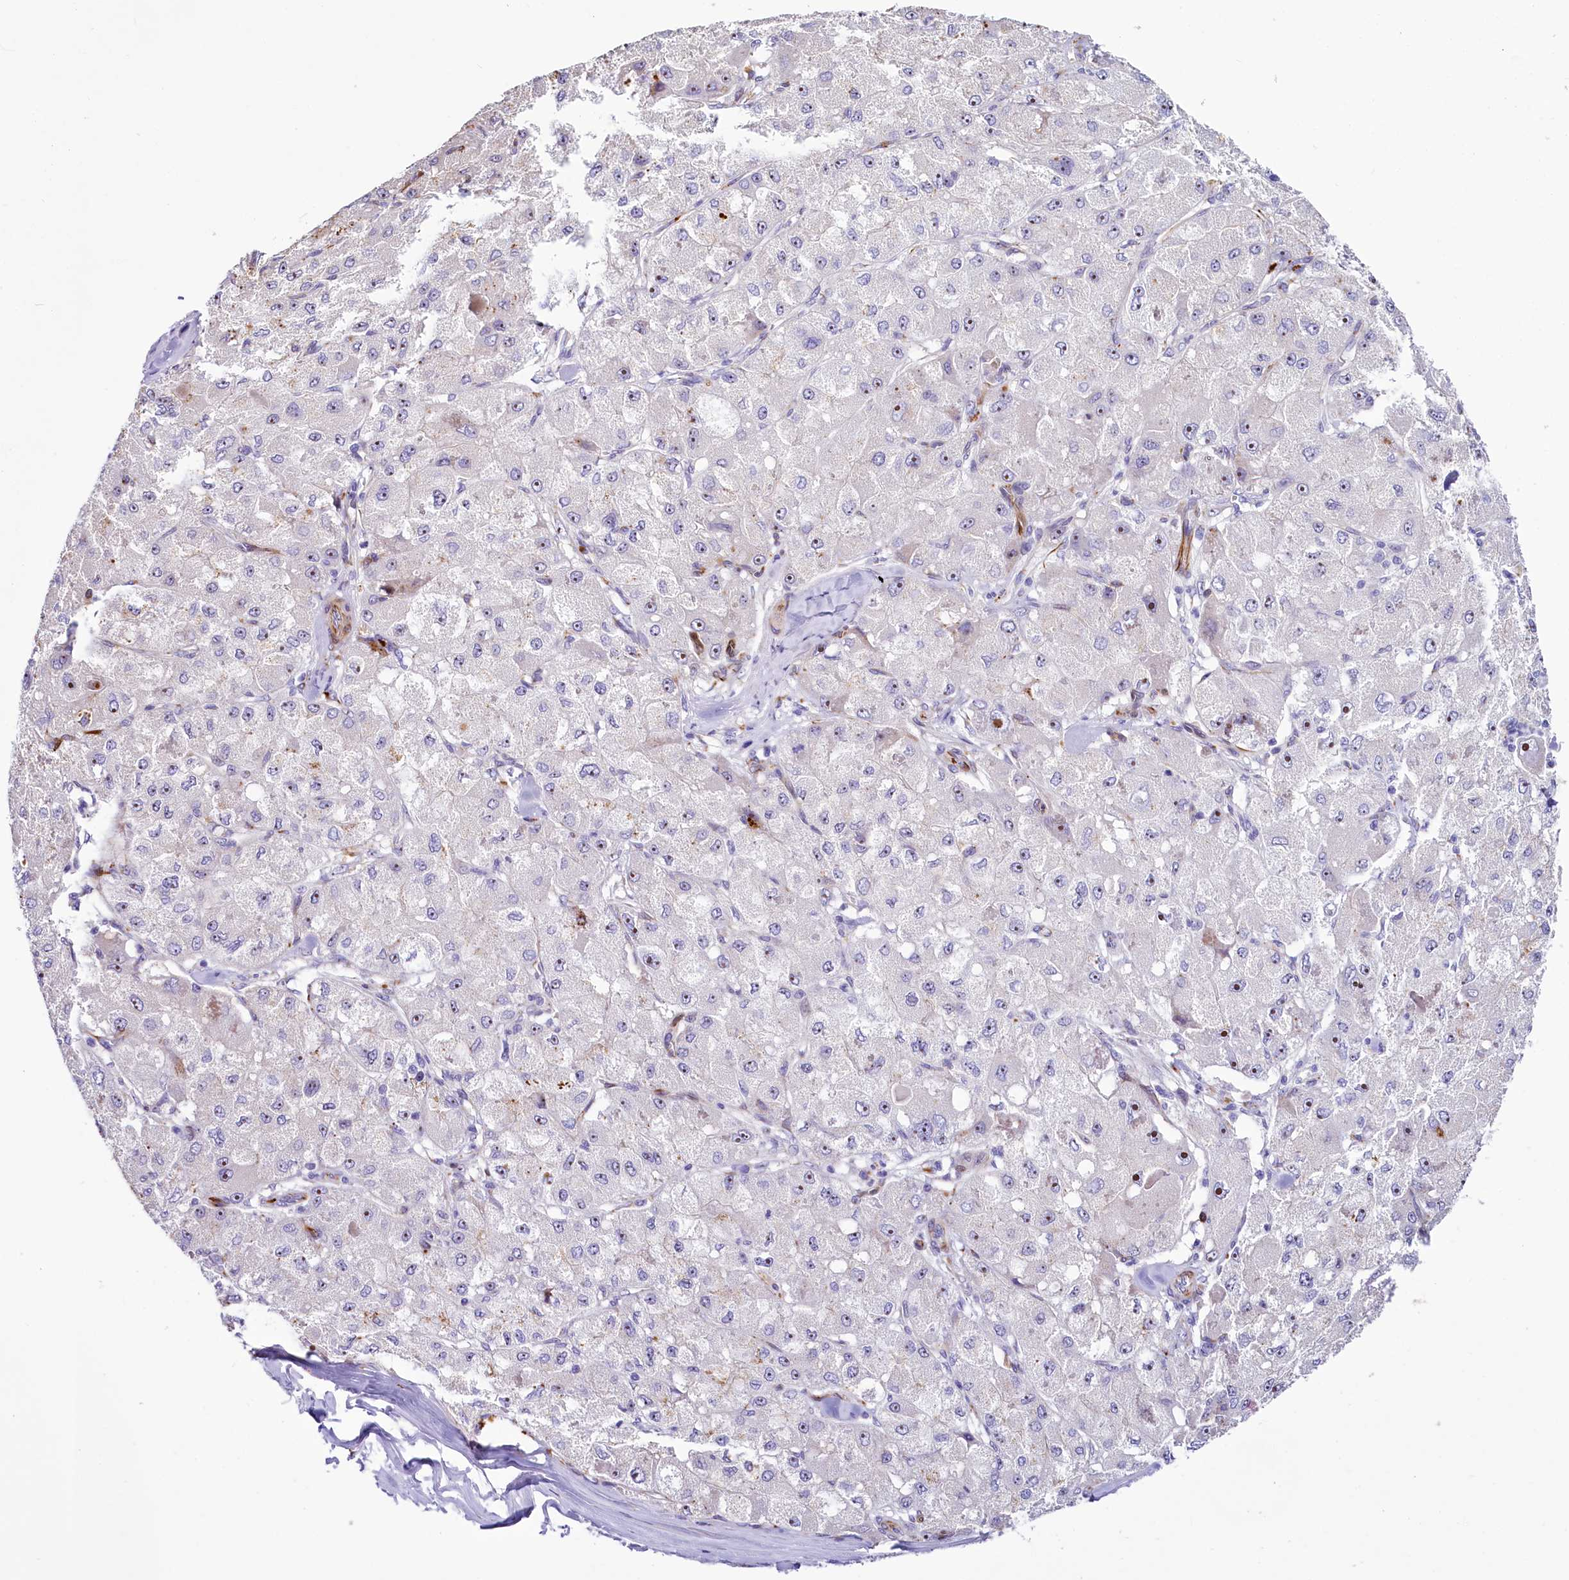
{"staining": {"intensity": "moderate", "quantity": "<25%", "location": "nuclear"}, "tissue": "liver cancer", "cell_type": "Tumor cells", "image_type": "cancer", "snomed": [{"axis": "morphology", "description": "Carcinoma, Hepatocellular, NOS"}, {"axis": "topography", "description": "Liver"}], "caption": "Immunohistochemical staining of liver hepatocellular carcinoma reveals low levels of moderate nuclear protein positivity in approximately <25% of tumor cells.", "gene": "SH3TC2", "patient": {"sex": "male", "age": 80}}